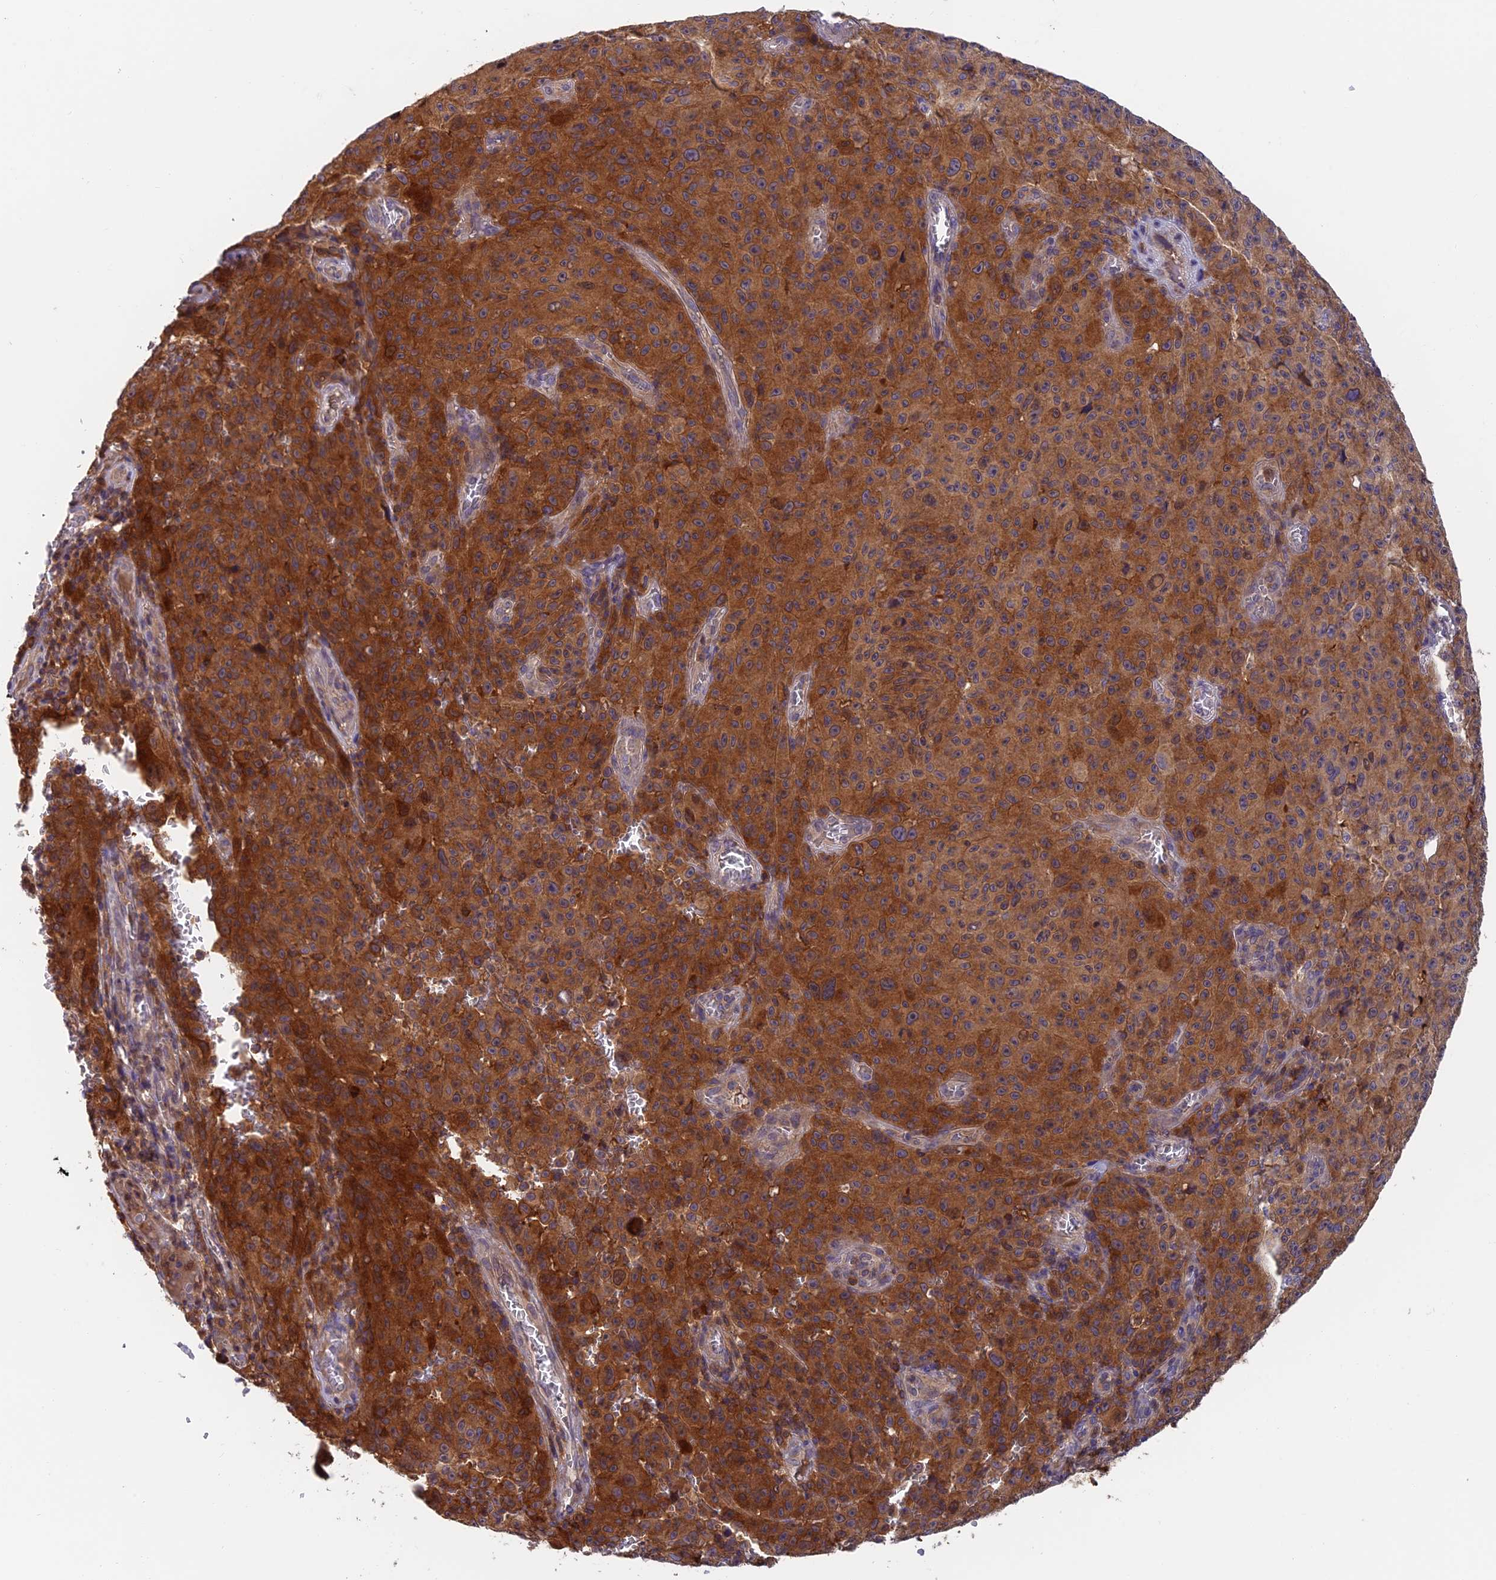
{"staining": {"intensity": "strong", "quantity": ">75%", "location": "cytoplasmic/membranous"}, "tissue": "melanoma", "cell_type": "Tumor cells", "image_type": "cancer", "snomed": [{"axis": "morphology", "description": "Malignant melanoma, NOS"}, {"axis": "topography", "description": "Skin"}], "caption": "IHC (DAB) staining of human melanoma exhibits strong cytoplasmic/membranous protein staining in approximately >75% of tumor cells.", "gene": "IPO5", "patient": {"sex": "female", "age": 82}}